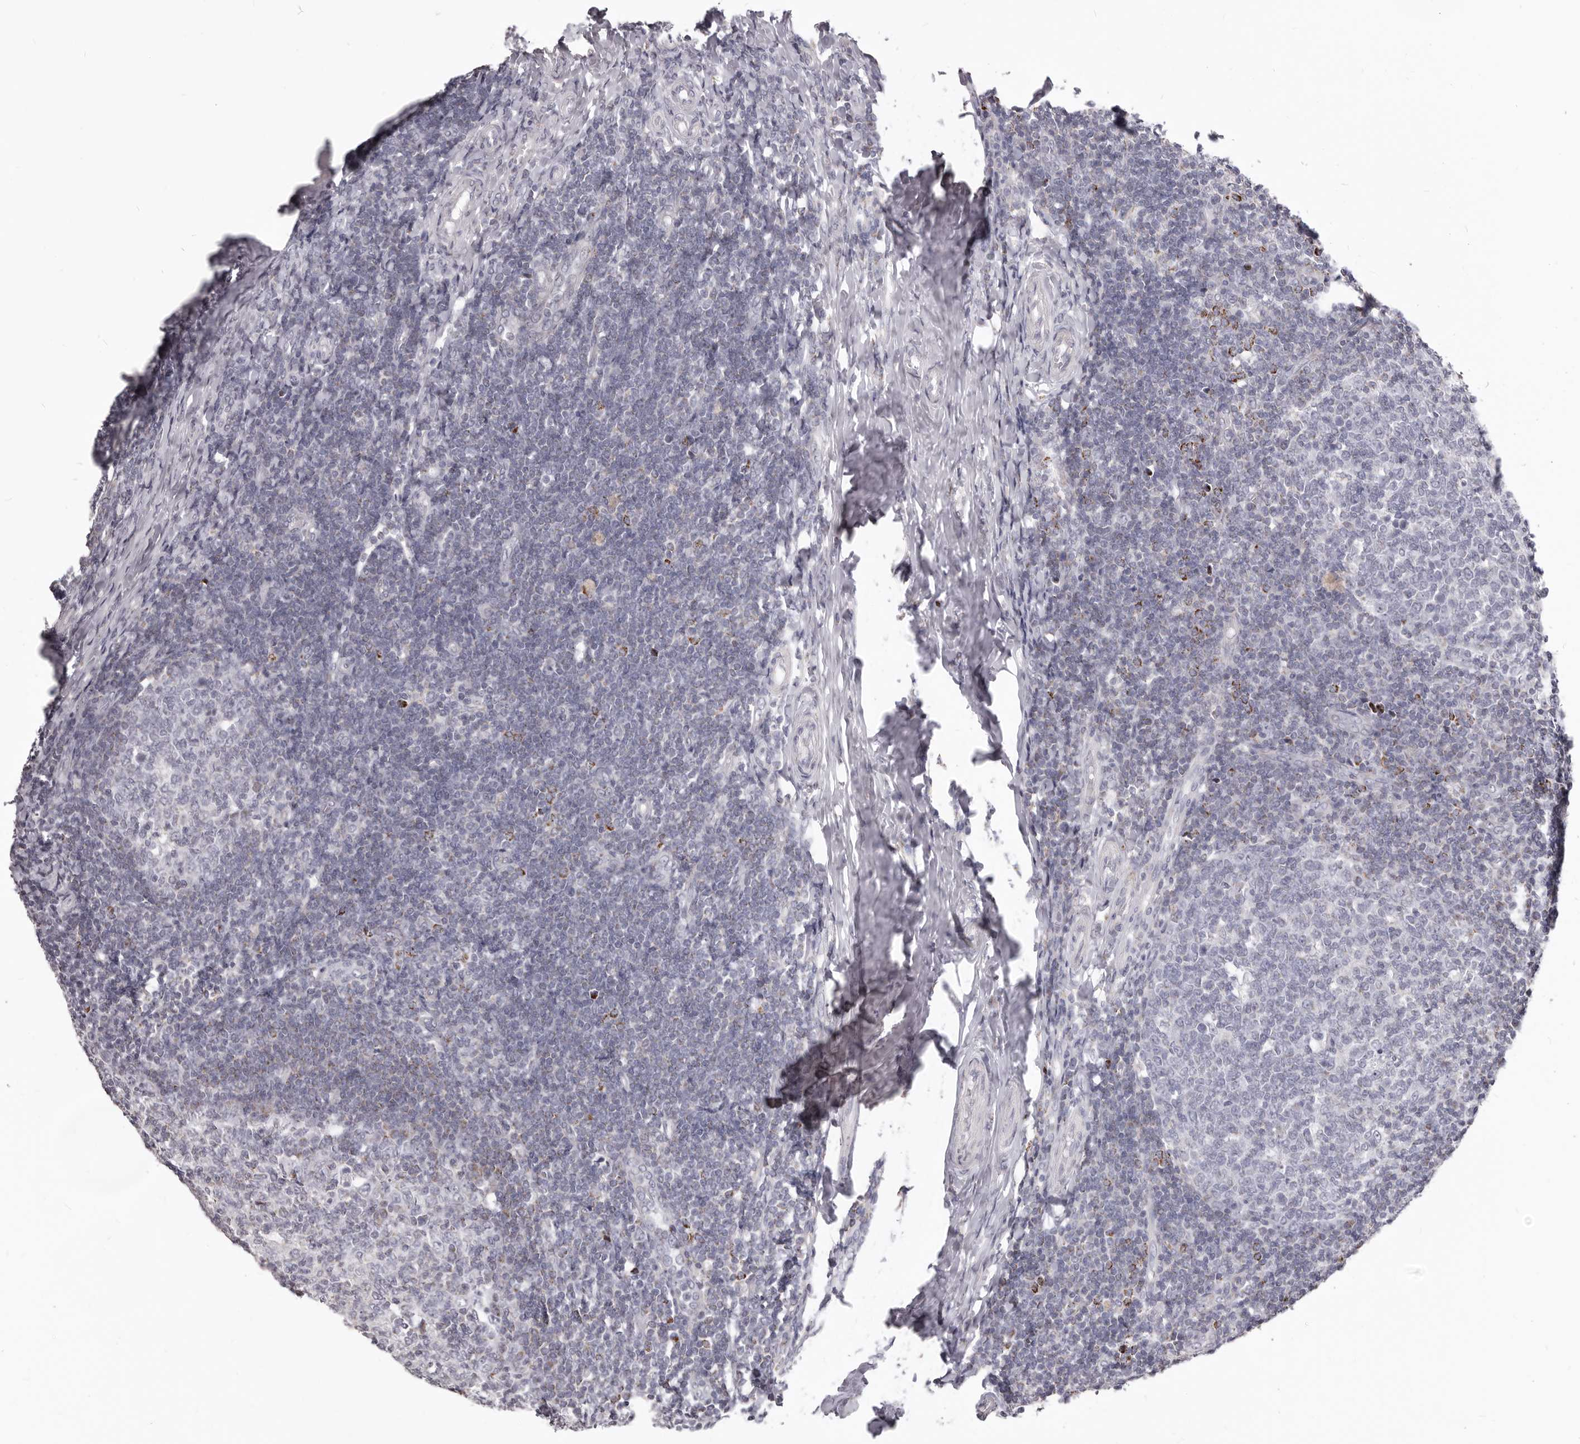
{"staining": {"intensity": "negative", "quantity": "none", "location": "none"}, "tissue": "tonsil", "cell_type": "Germinal center cells", "image_type": "normal", "snomed": [{"axis": "morphology", "description": "Normal tissue, NOS"}, {"axis": "topography", "description": "Tonsil"}], "caption": "Immunohistochemical staining of benign human tonsil reveals no significant staining in germinal center cells.", "gene": "PRMT2", "patient": {"sex": "female", "age": 19}}